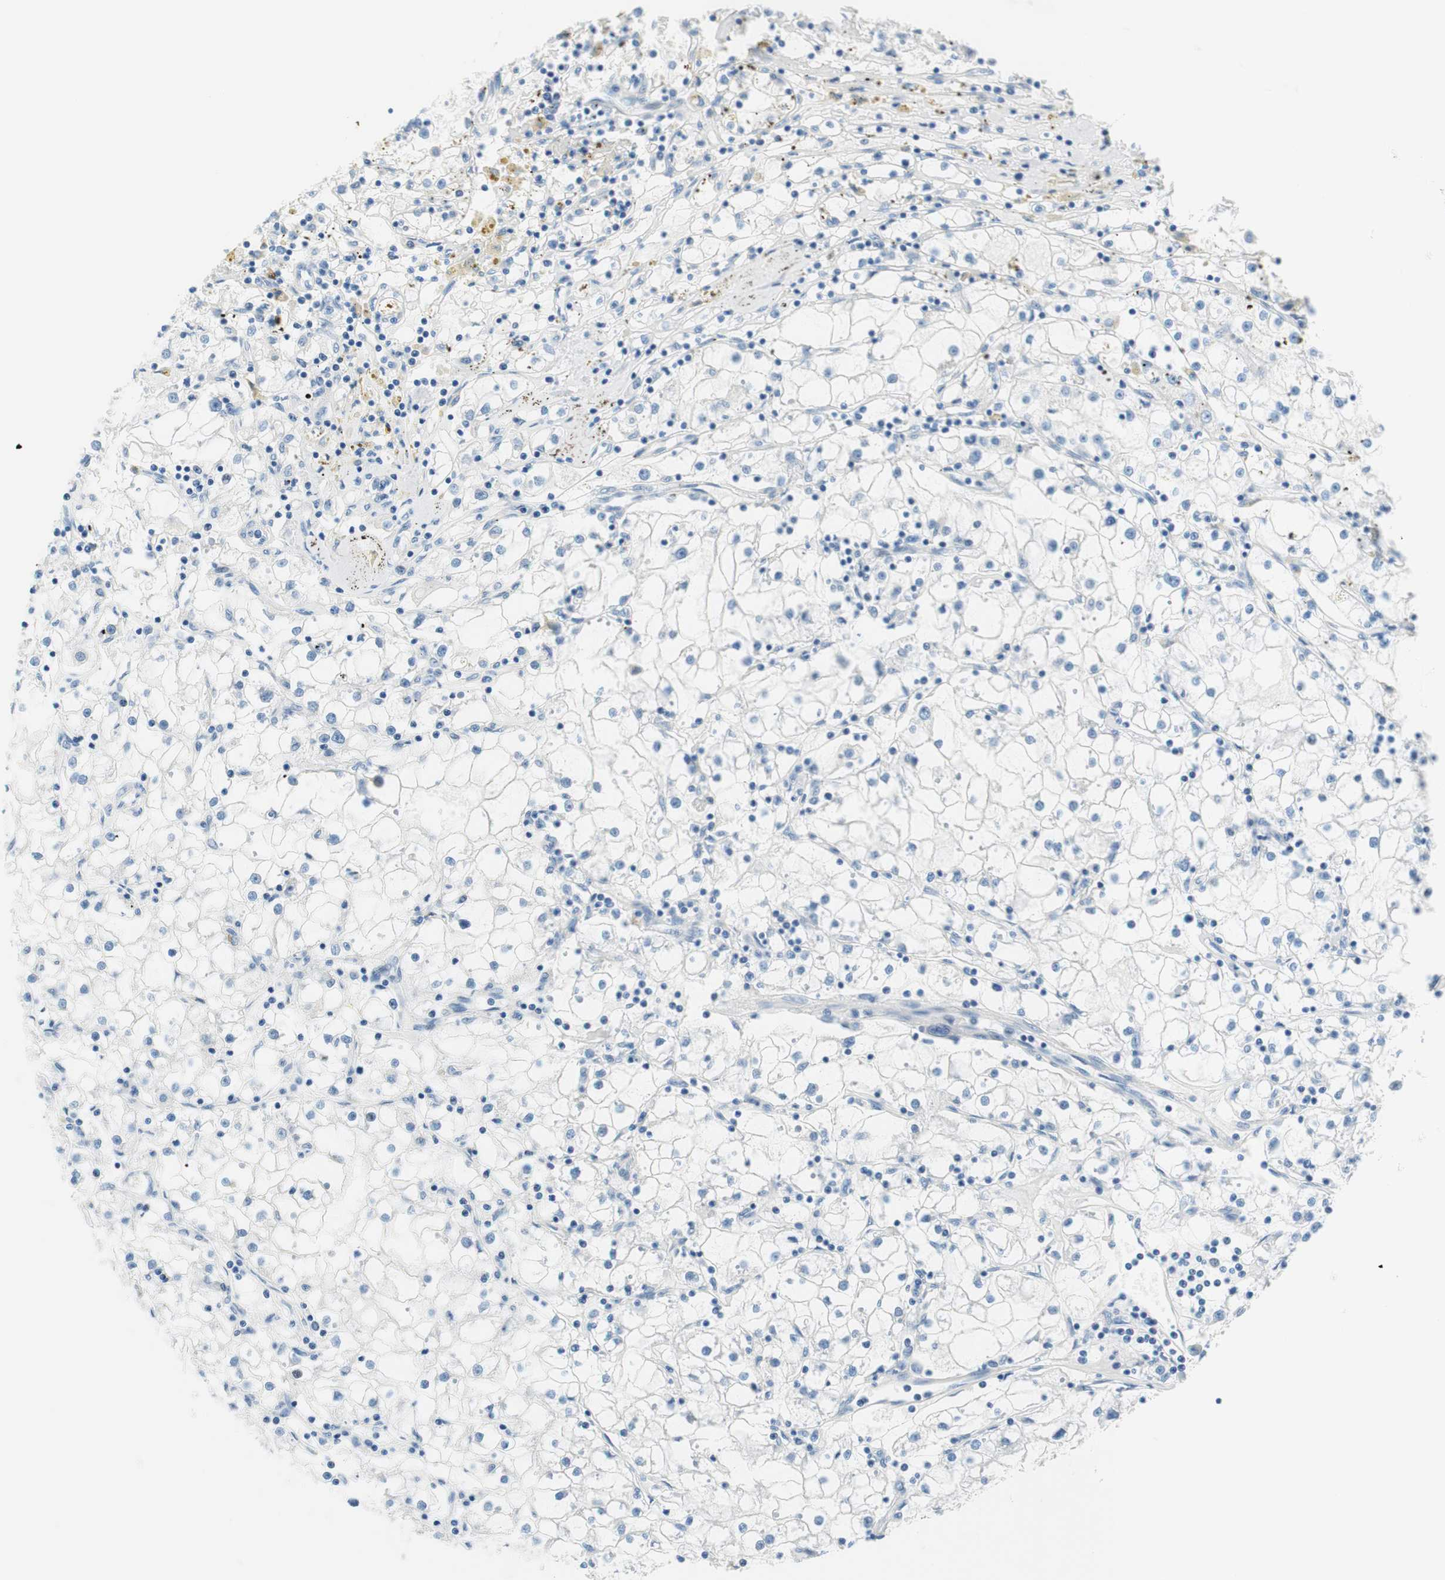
{"staining": {"intensity": "negative", "quantity": "none", "location": "none"}, "tissue": "renal cancer", "cell_type": "Tumor cells", "image_type": "cancer", "snomed": [{"axis": "morphology", "description": "Adenocarcinoma, NOS"}, {"axis": "topography", "description": "Kidney"}], "caption": "Tumor cells show no significant protein positivity in renal cancer (adenocarcinoma).", "gene": "PASD1", "patient": {"sex": "male", "age": 56}}